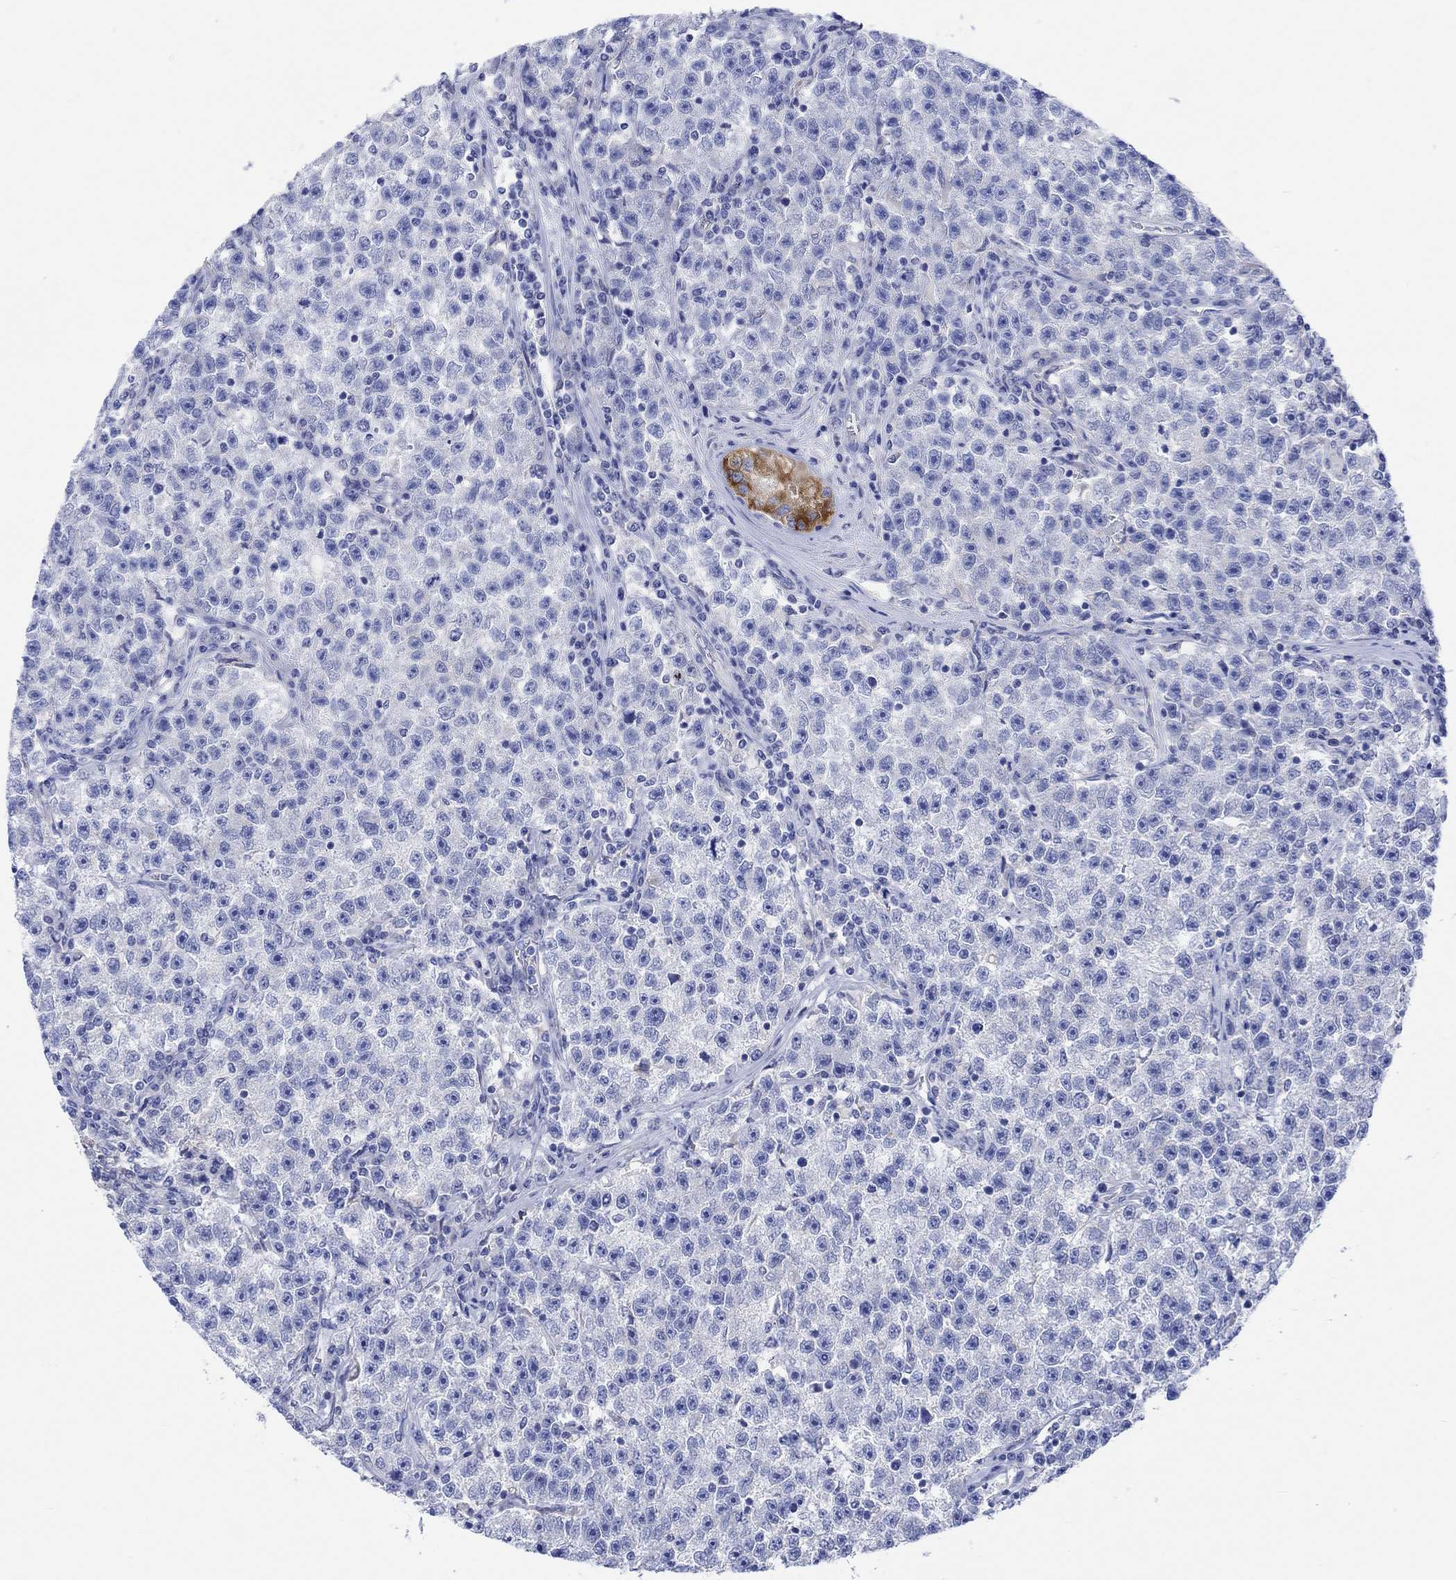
{"staining": {"intensity": "negative", "quantity": "none", "location": "none"}, "tissue": "testis cancer", "cell_type": "Tumor cells", "image_type": "cancer", "snomed": [{"axis": "morphology", "description": "Seminoma, NOS"}, {"axis": "topography", "description": "Testis"}], "caption": "Testis seminoma was stained to show a protein in brown. There is no significant expression in tumor cells.", "gene": "REEP6", "patient": {"sex": "male", "age": 22}}